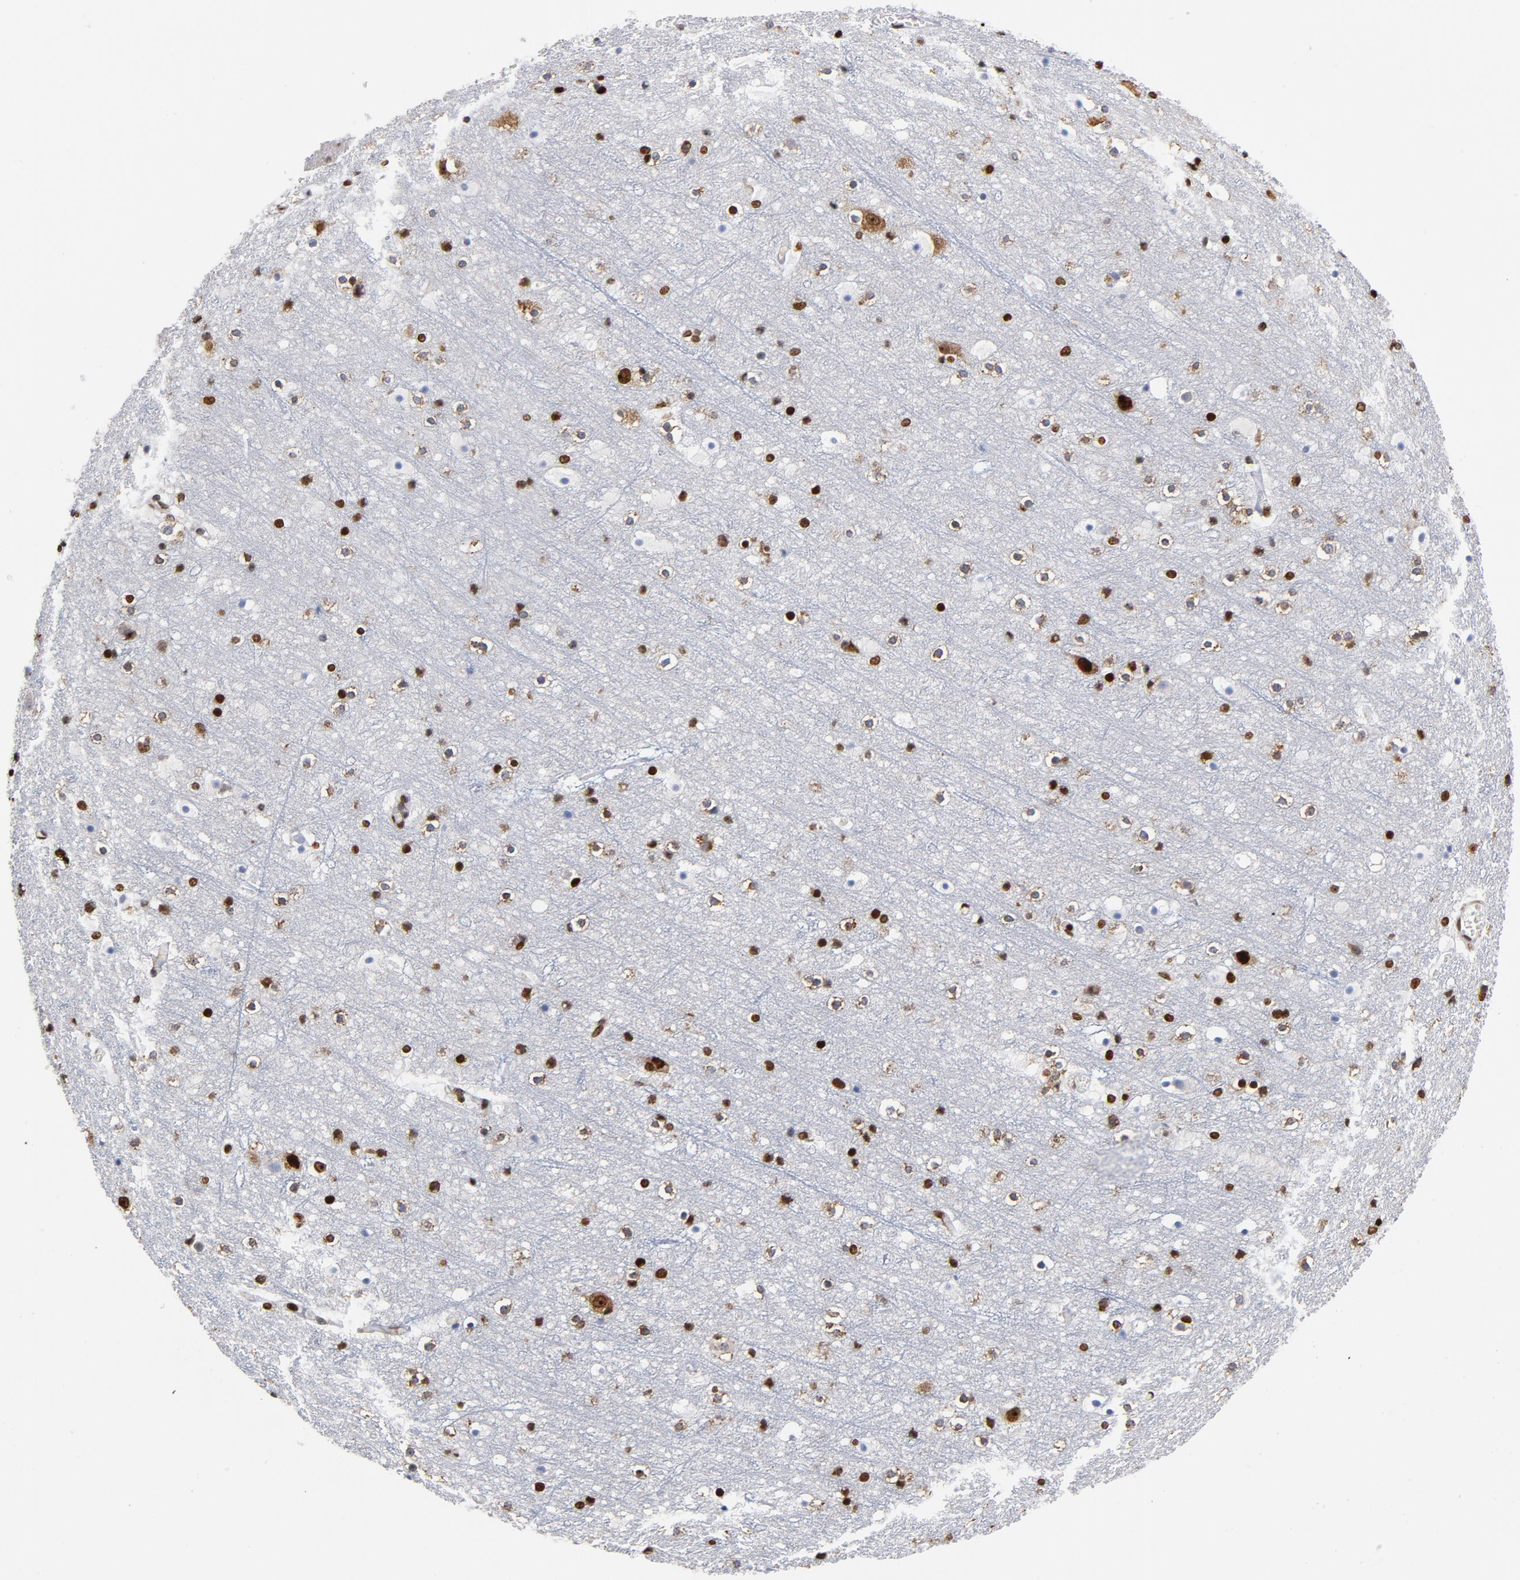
{"staining": {"intensity": "moderate", "quantity": ">75%", "location": "nuclear"}, "tissue": "cerebral cortex", "cell_type": "Endothelial cells", "image_type": "normal", "snomed": [{"axis": "morphology", "description": "Normal tissue, NOS"}, {"axis": "topography", "description": "Cerebral cortex"}], "caption": "IHC photomicrograph of benign cerebral cortex: cerebral cortex stained using immunohistochemistry exhibits medium levels of moderate protein expression localized specifically in the nuclear of endothelial cells, appearing as a nuclear brown color.", "gene": "TOP2B", "patient": {"sex": "male", "age": 45}}